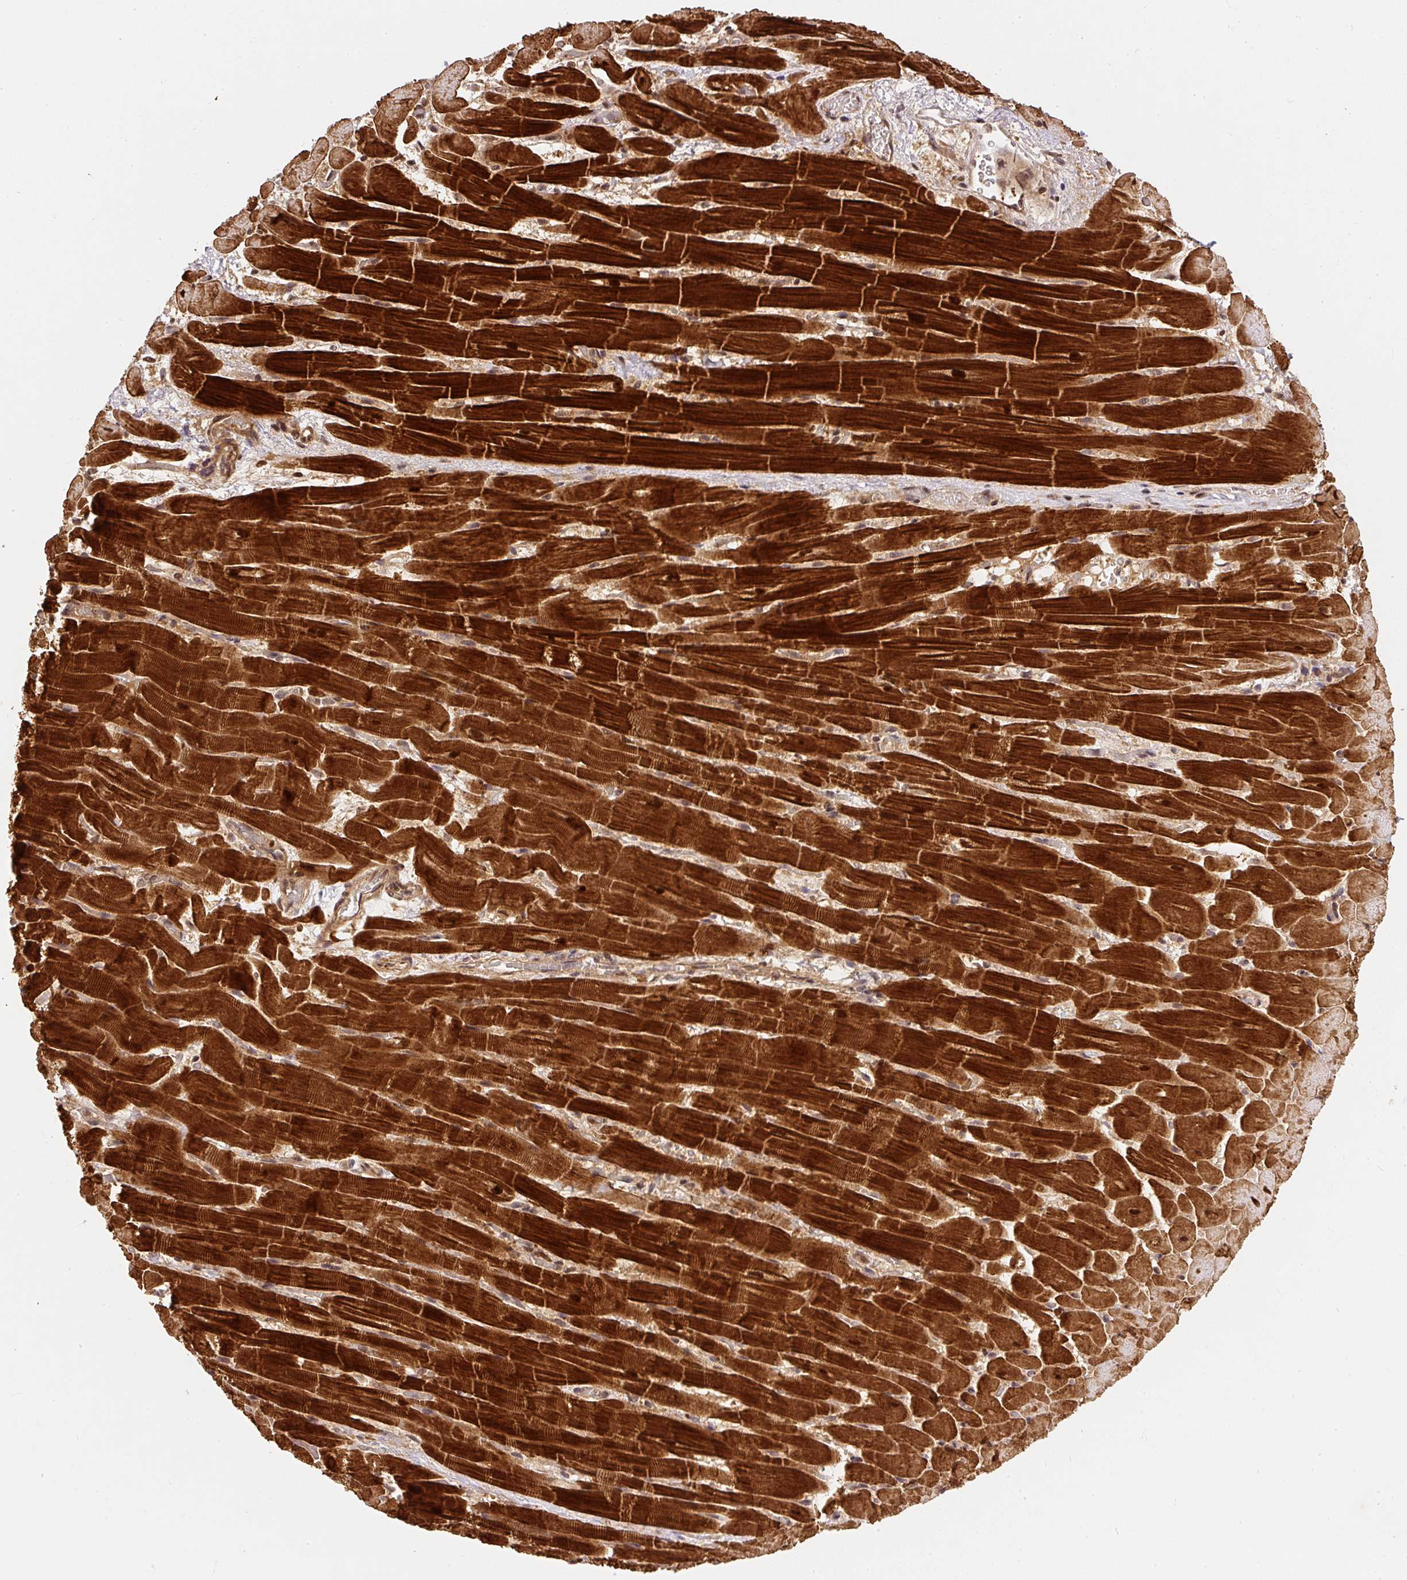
{"staining": {"intensity": "strong", "quantity": ">75%", "location": "cytoplasmic/membranous,nuclear"}, "tissue": "heart muscle", "cell_type": "Cardiomyocytes", "image_type": "normal", "snomed": [{"axis": "morphology", "description": "Normal tissue, NOS"}, {"axis": "topography", "description": "Heart"}], "caption": "A photomicrograph of heart muscle stained for a protein demonstrates strong cytoplasmic/membranous,nuclear brown staining in cardiomyocytes.", "gene": "PSMD1", "patient": {"sex": "male", "age": 37}}